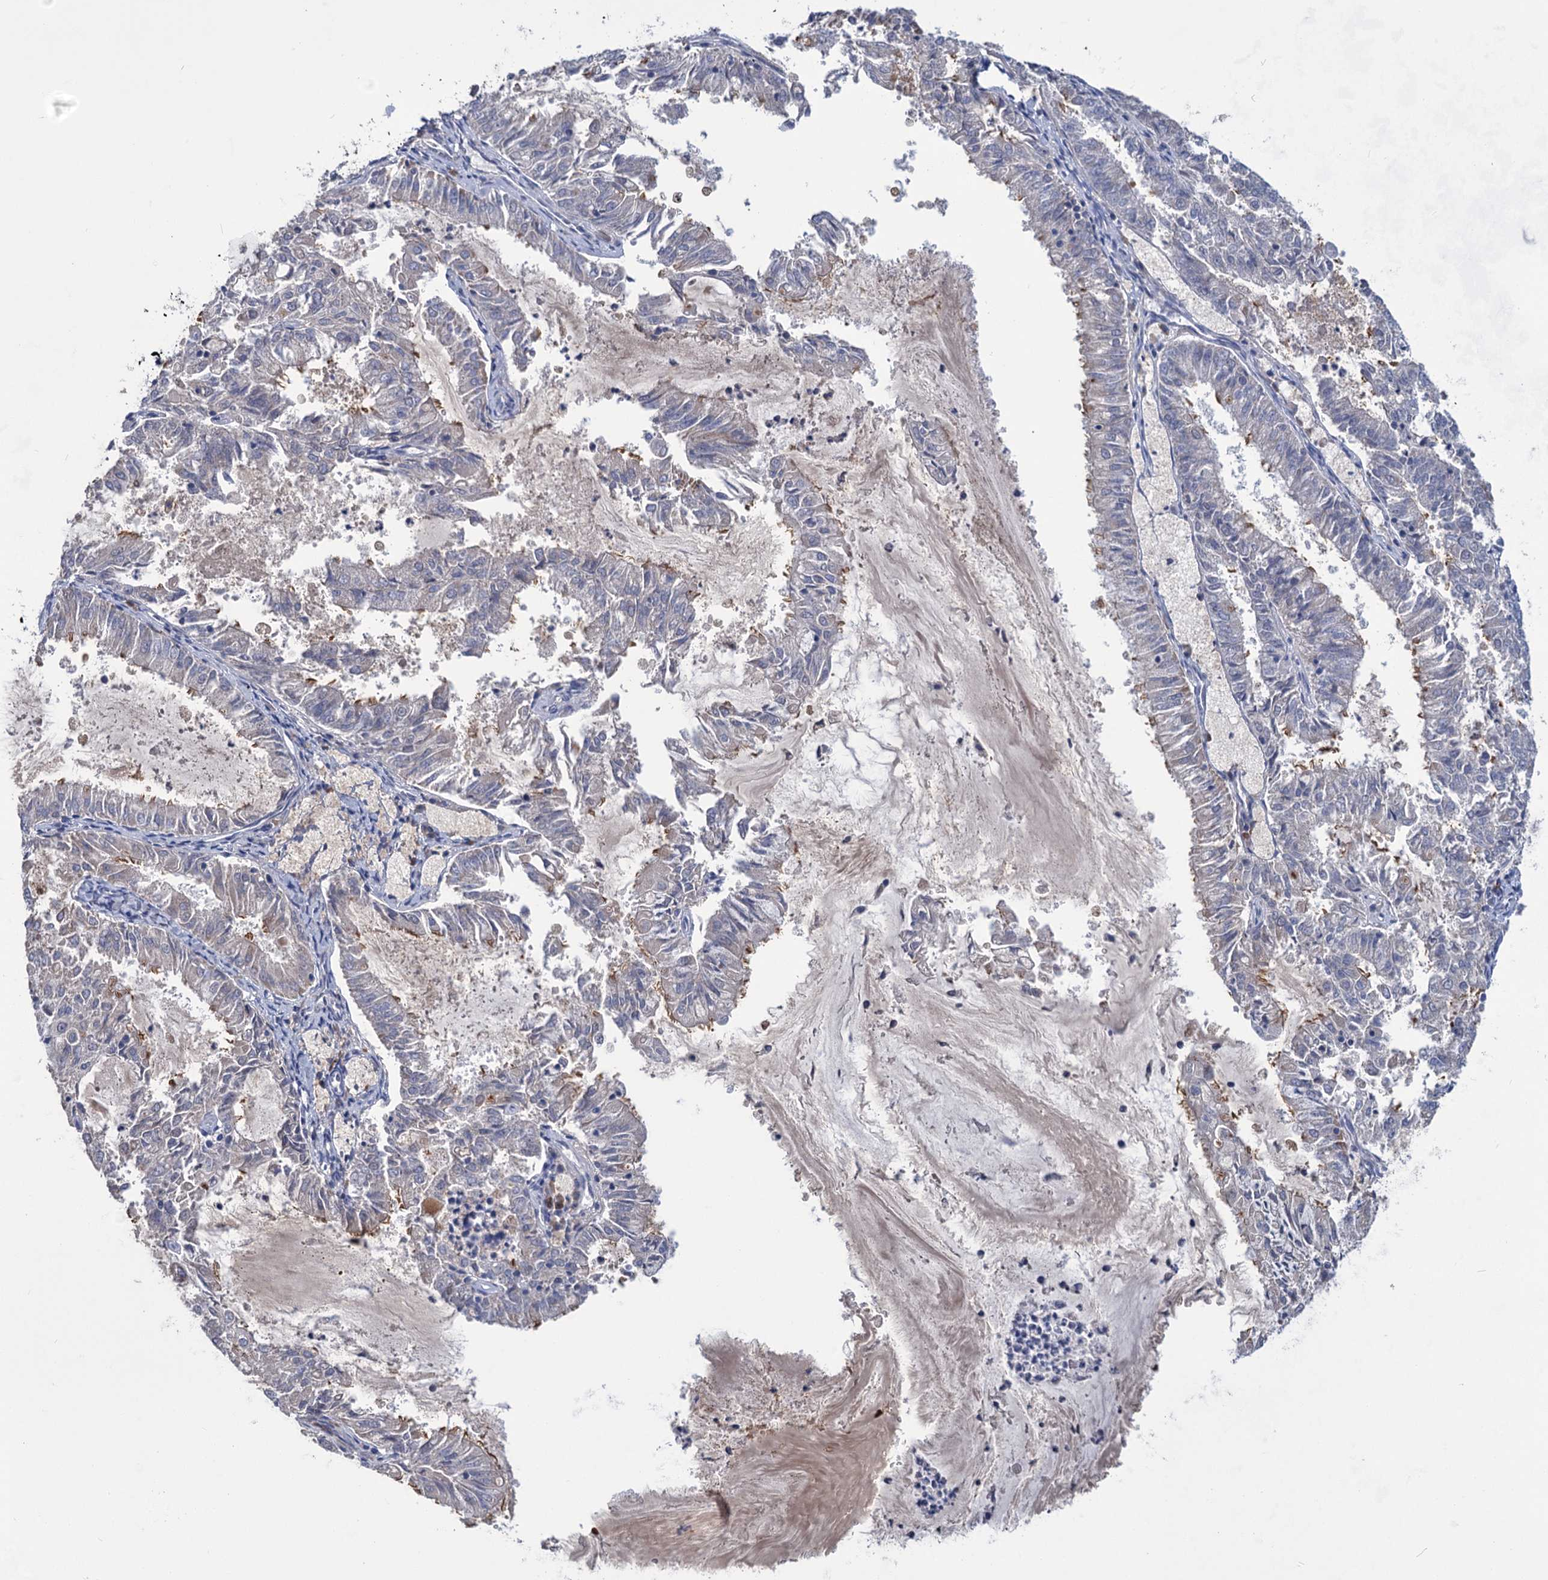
{"staining": {"intensity": "negative", "quantity": "none", "location": "none"}, "tissue": "endometrial cancer", "cell_type": "Tumor cells", "image_type": "cancer", "snomed": [{"axis": "morphology", "description": "Adenocarcinoma, NOS"}, {"axis": "topography", "description": "Endometrium"}], "caption": "Immunohistochemical staining of endometrial cancer exhibits no significant staining in tumor cells.", "gene": "TTC17", "patient": {"sex": "female", "age": 57}}